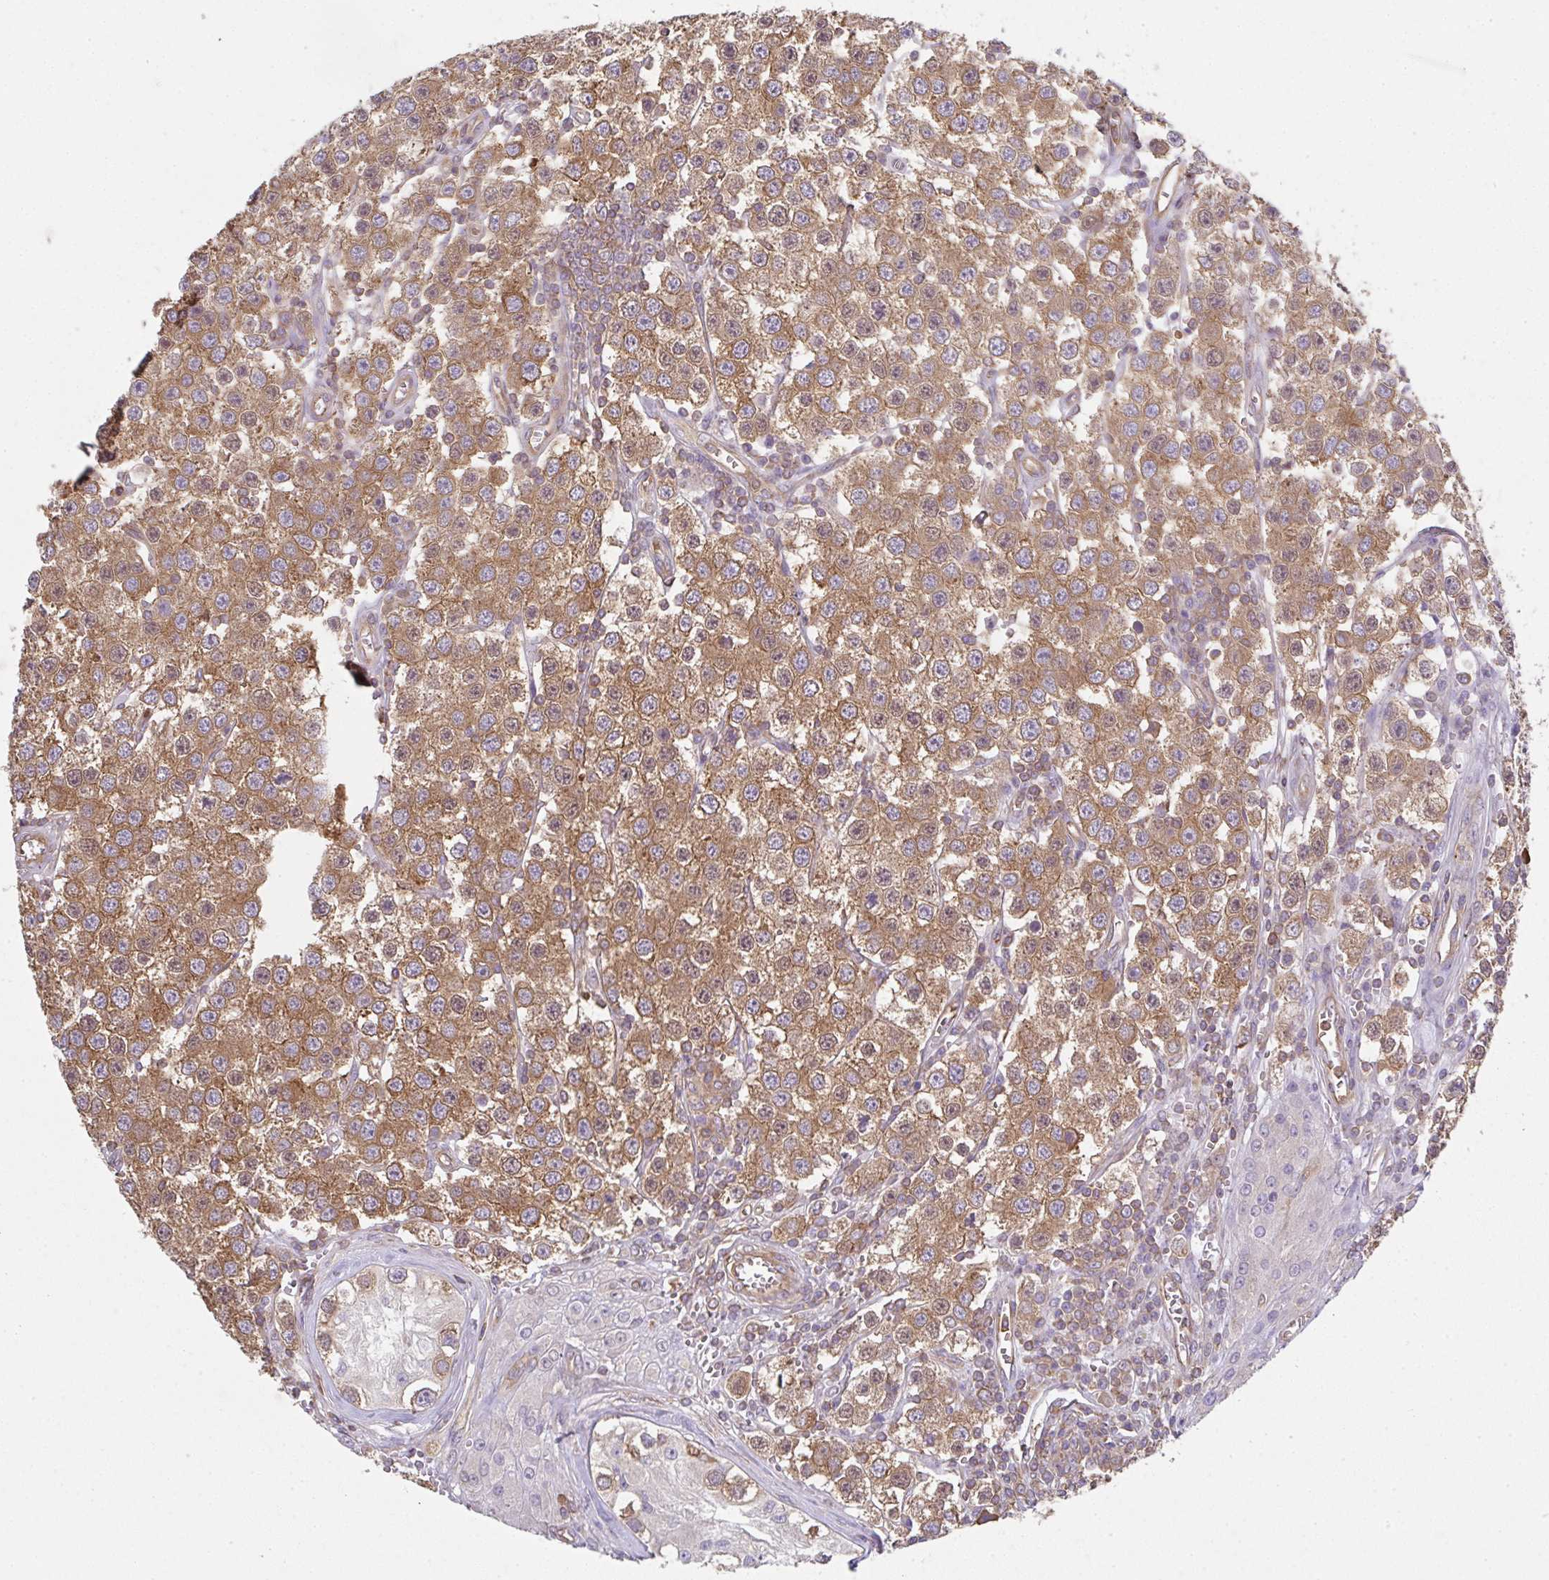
{"staining": {"intensity": "moderate", "quantity": ">75%", "location": "cytoplasmic/membranous"}, "tissue": "testis cancer", "cell_type": "Tumor cells", "image_type": "cancer", "snomed": [{"axis": "morphology", "description": "Seminoma, NOS"}, {"axis": "topography", "description": "Testis"}], "caption": "The micrograph exhibits a brown stain indicating the presence of a protein in the cytoplasmic/membranous of tumor cells in testis cancer.", "gene": "TMEM229A", "patient": {"sex": "male", "age": 34}}